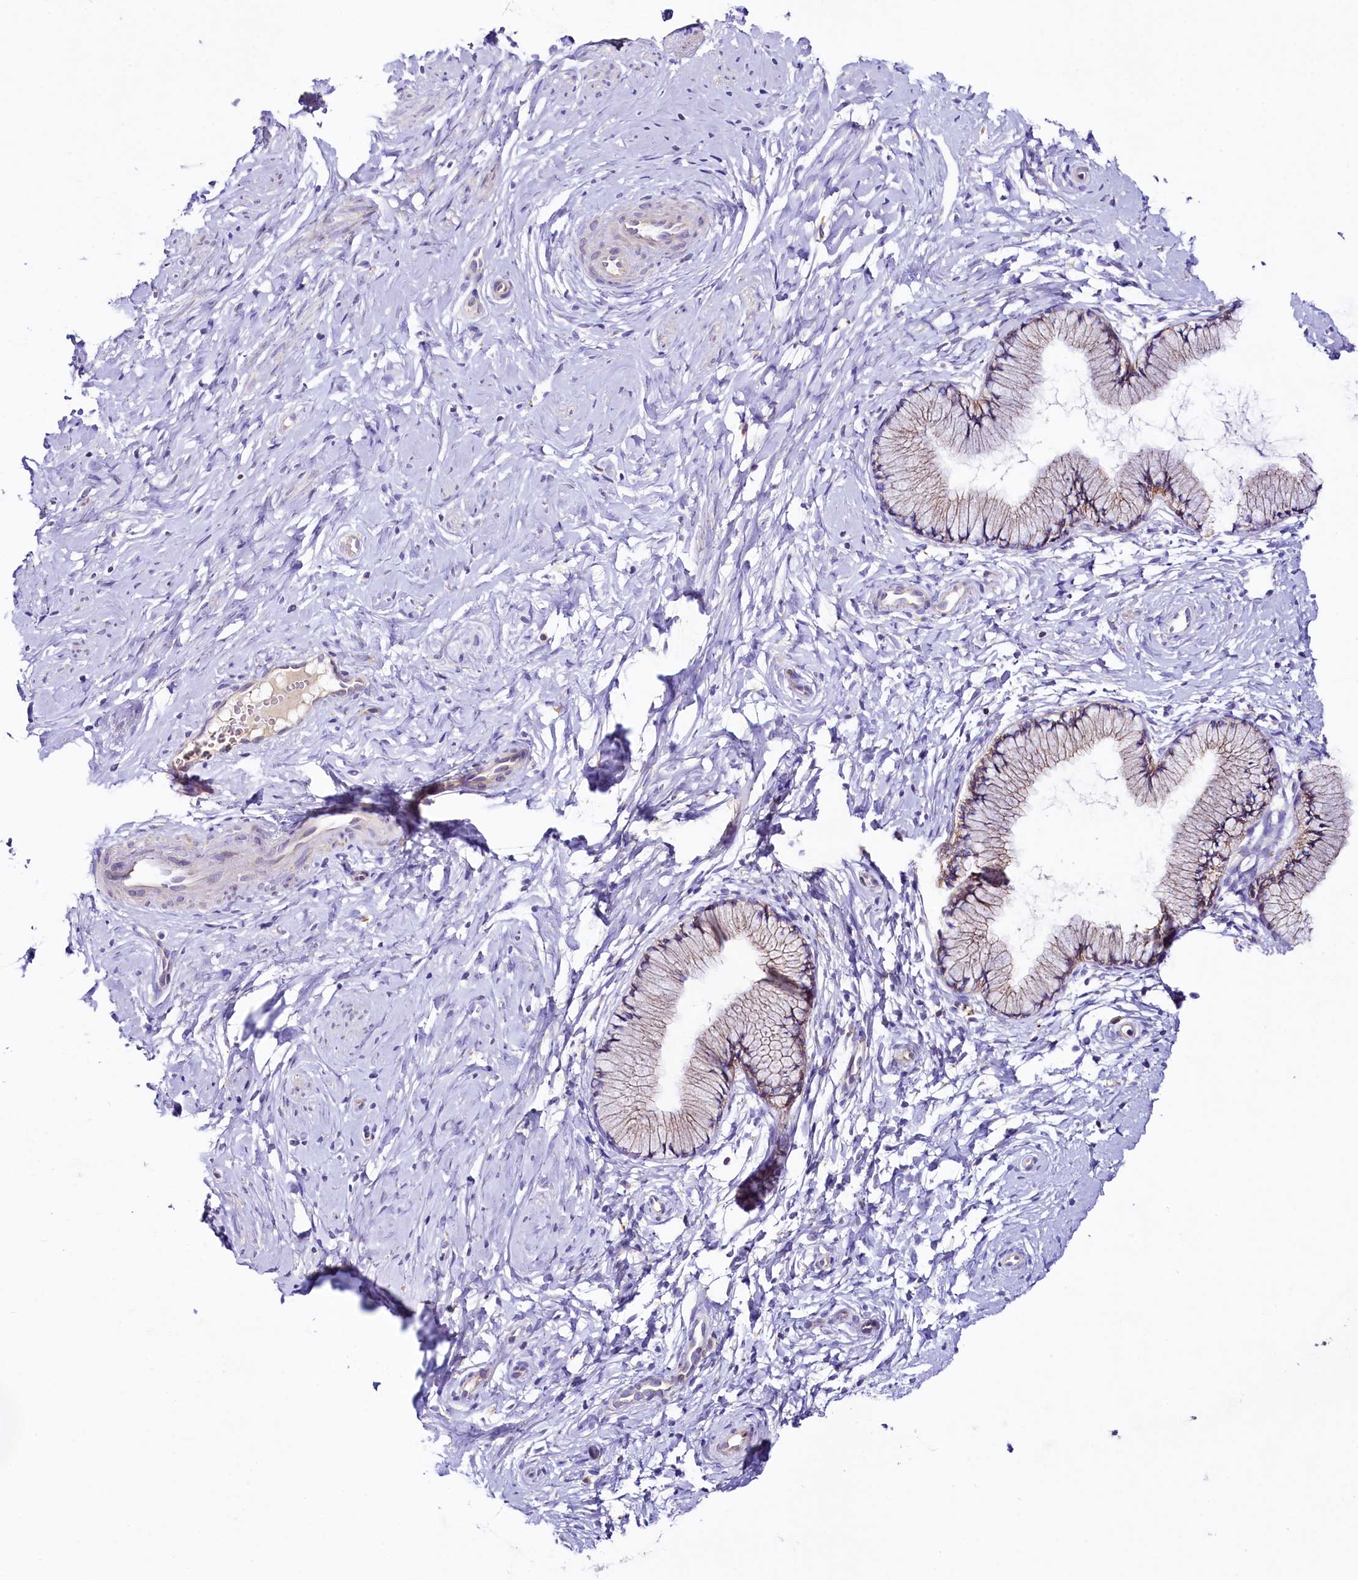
{"staining": {"intensity": "negative", "quantity": "none", "location": "none"}, "tissue": "cervix", "cell_type": "Glandular cells", "image_type": "normal", "snomed": [{"axis": "morphology", "description": "Normal tissue, NOS"}, {"axis": "topography", "description": "Cervix"}], "caption": "Human cervix stained for a protein using IHC exhibits no staining in glandular cells.", "gene": "SACM1L", "patient": {"sex": "female", "age": 33}}